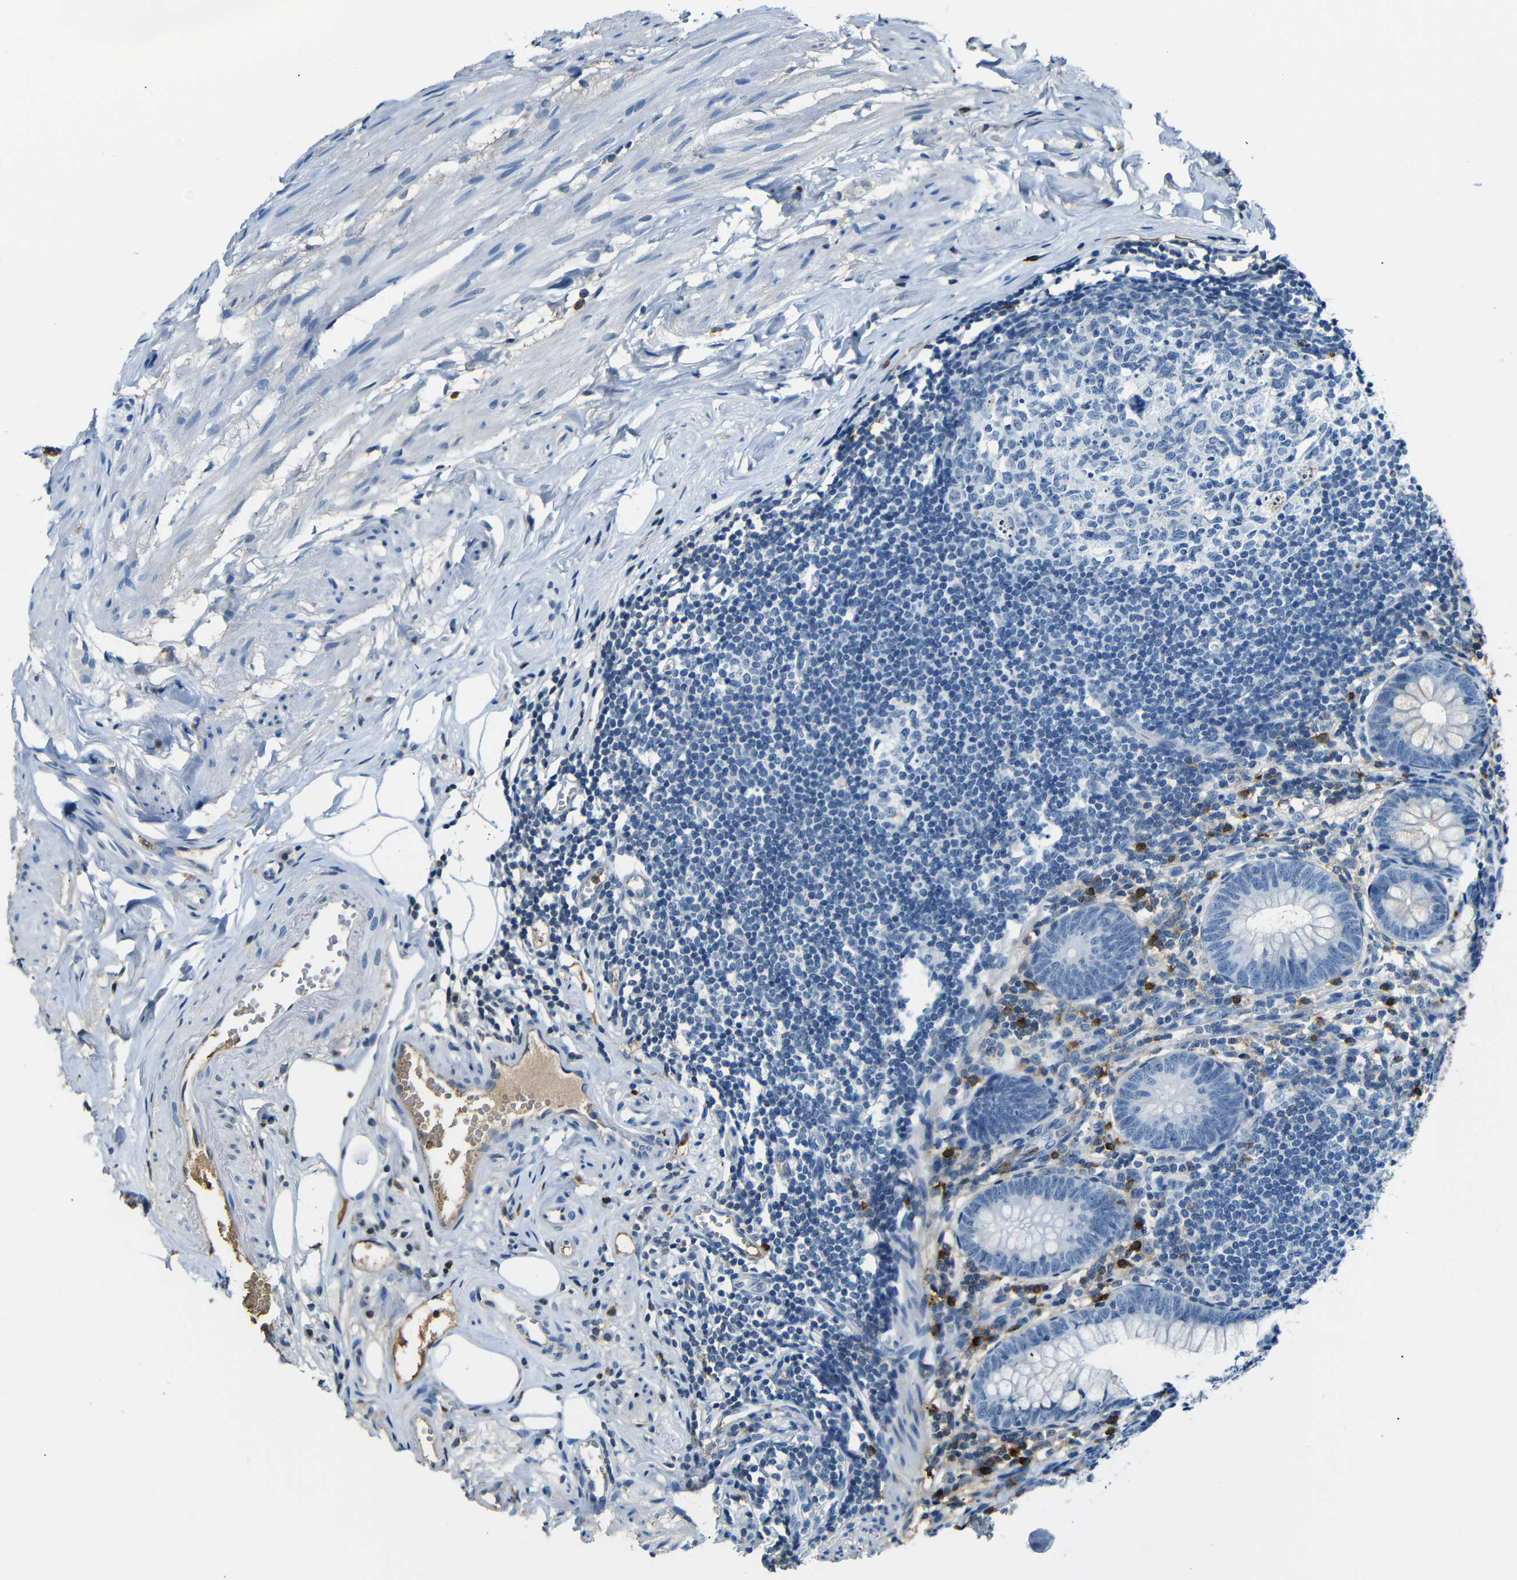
{"staining": {"intensity": "moderate", "quantity": "<25%", "location": "cytoplasmic/membranous"}, "tissue": "appendix", "cell_type": "Glandular cells", "image_type": "normal", "snomed": [{"axis": "morphology", "description": "Normal tissue, NOS"}, {"axis": "topography", "description": "Appendix"}], "caption": "Immunohistochemical staining of normal human appendix reveals moderate cytoplasmic/membranous protein staining in approximately <25% of glandular cells.", "gene": "SERPINA1", "patient": {"sex": "female", "age": 77}}